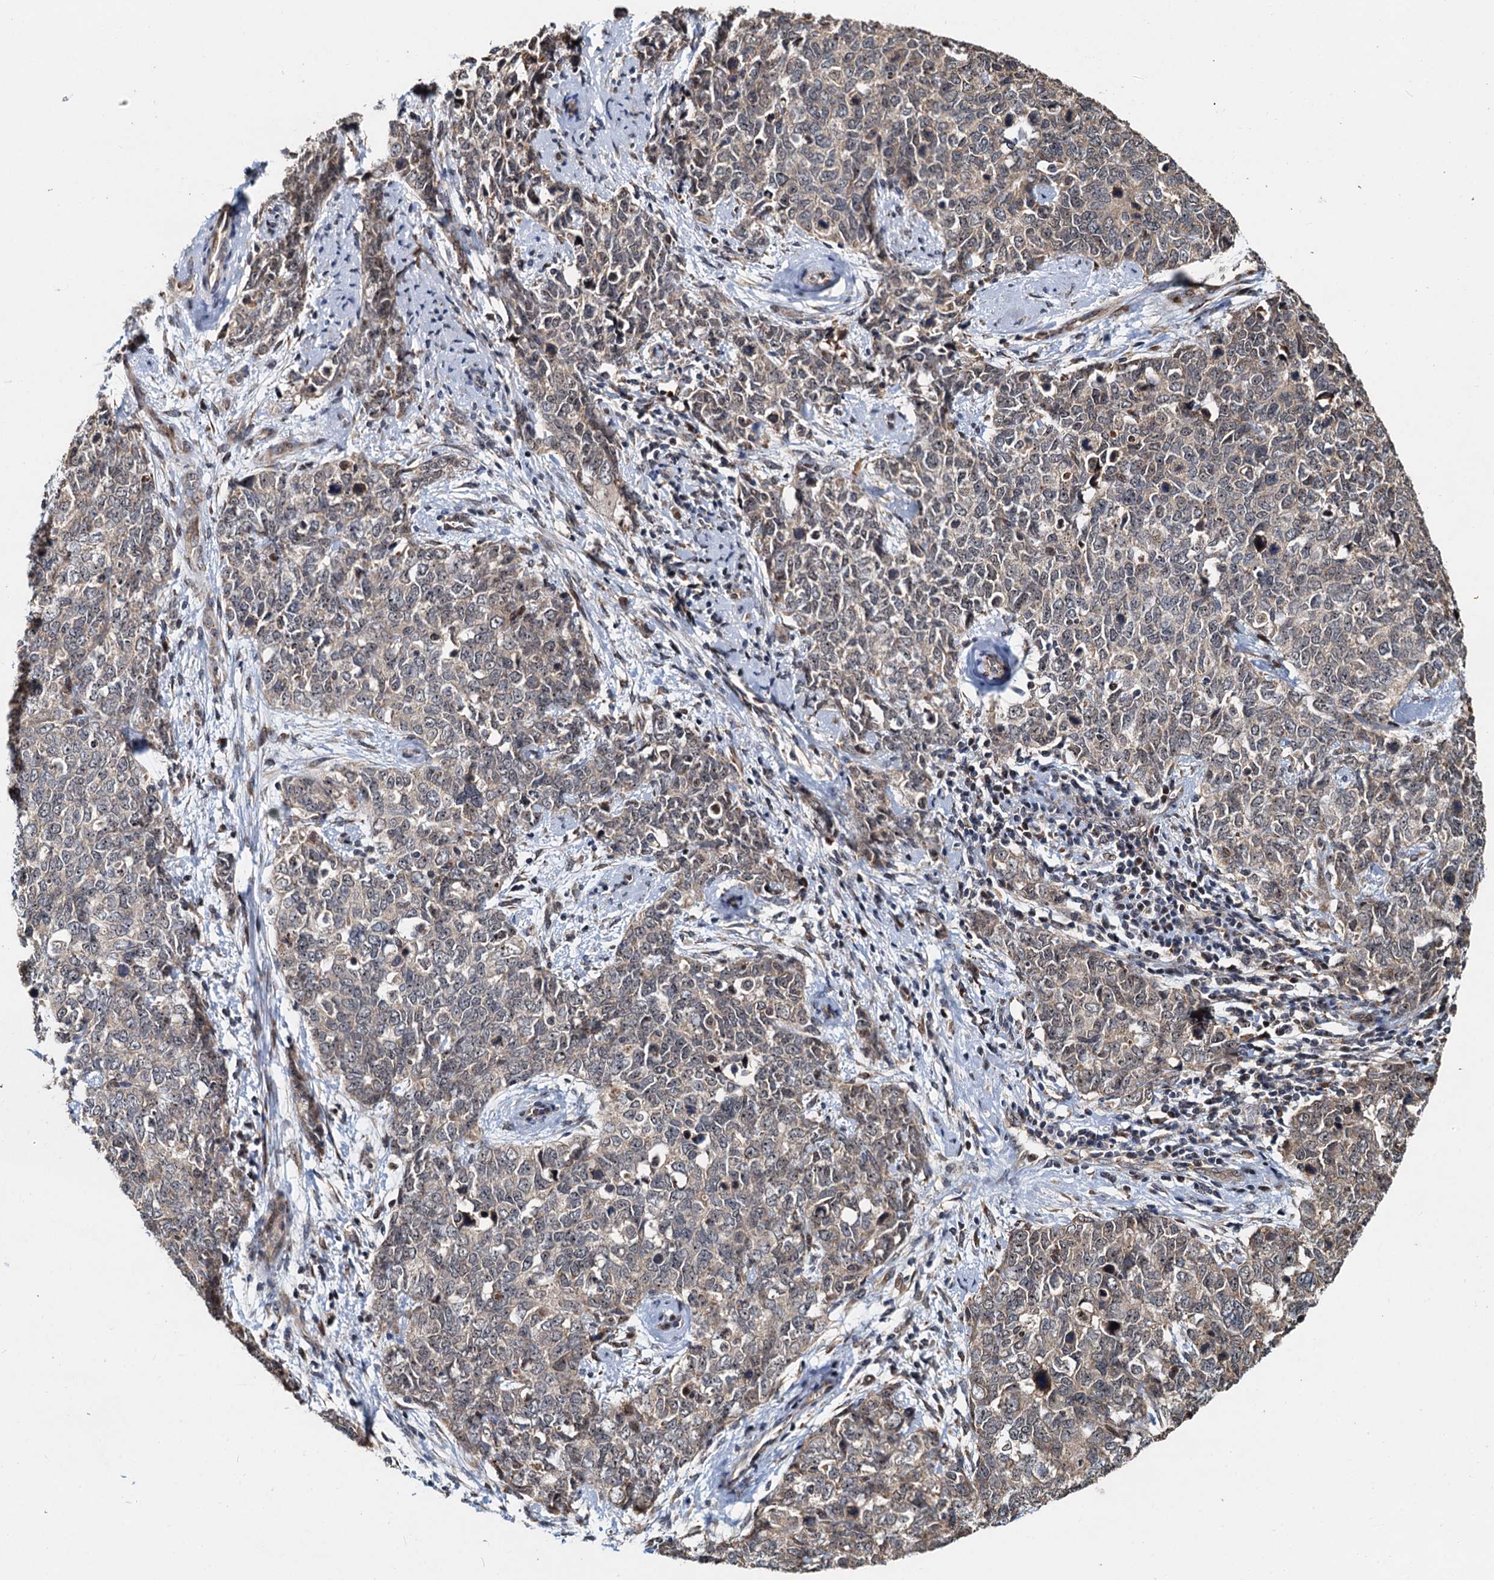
{"staining": {"intensity": "weak", "quantity": "25%-75%", "location": "cytoplasmic/membranous"}, "tissue": "cervical cancer", "cell_type": "Tumor cells", "image_type": "cancer", "snomed": [{"axis": "morphology", "description": "Squamous cell carcinoma, NOS"}, {"axis": "topography", "description": "Cervix"}], "caption": "Immunohistochemical staining of human cervical squamous cell carcinoma demonstrates low levels of weak cytoplasmic/membranous staining in approximately 25%-75% of tumor cells. (brown staining indicates protein expression, while blue staining denotes nuclei).", "gene": "DNAJC21", "patient": {"sex": "female", "age": 63}}